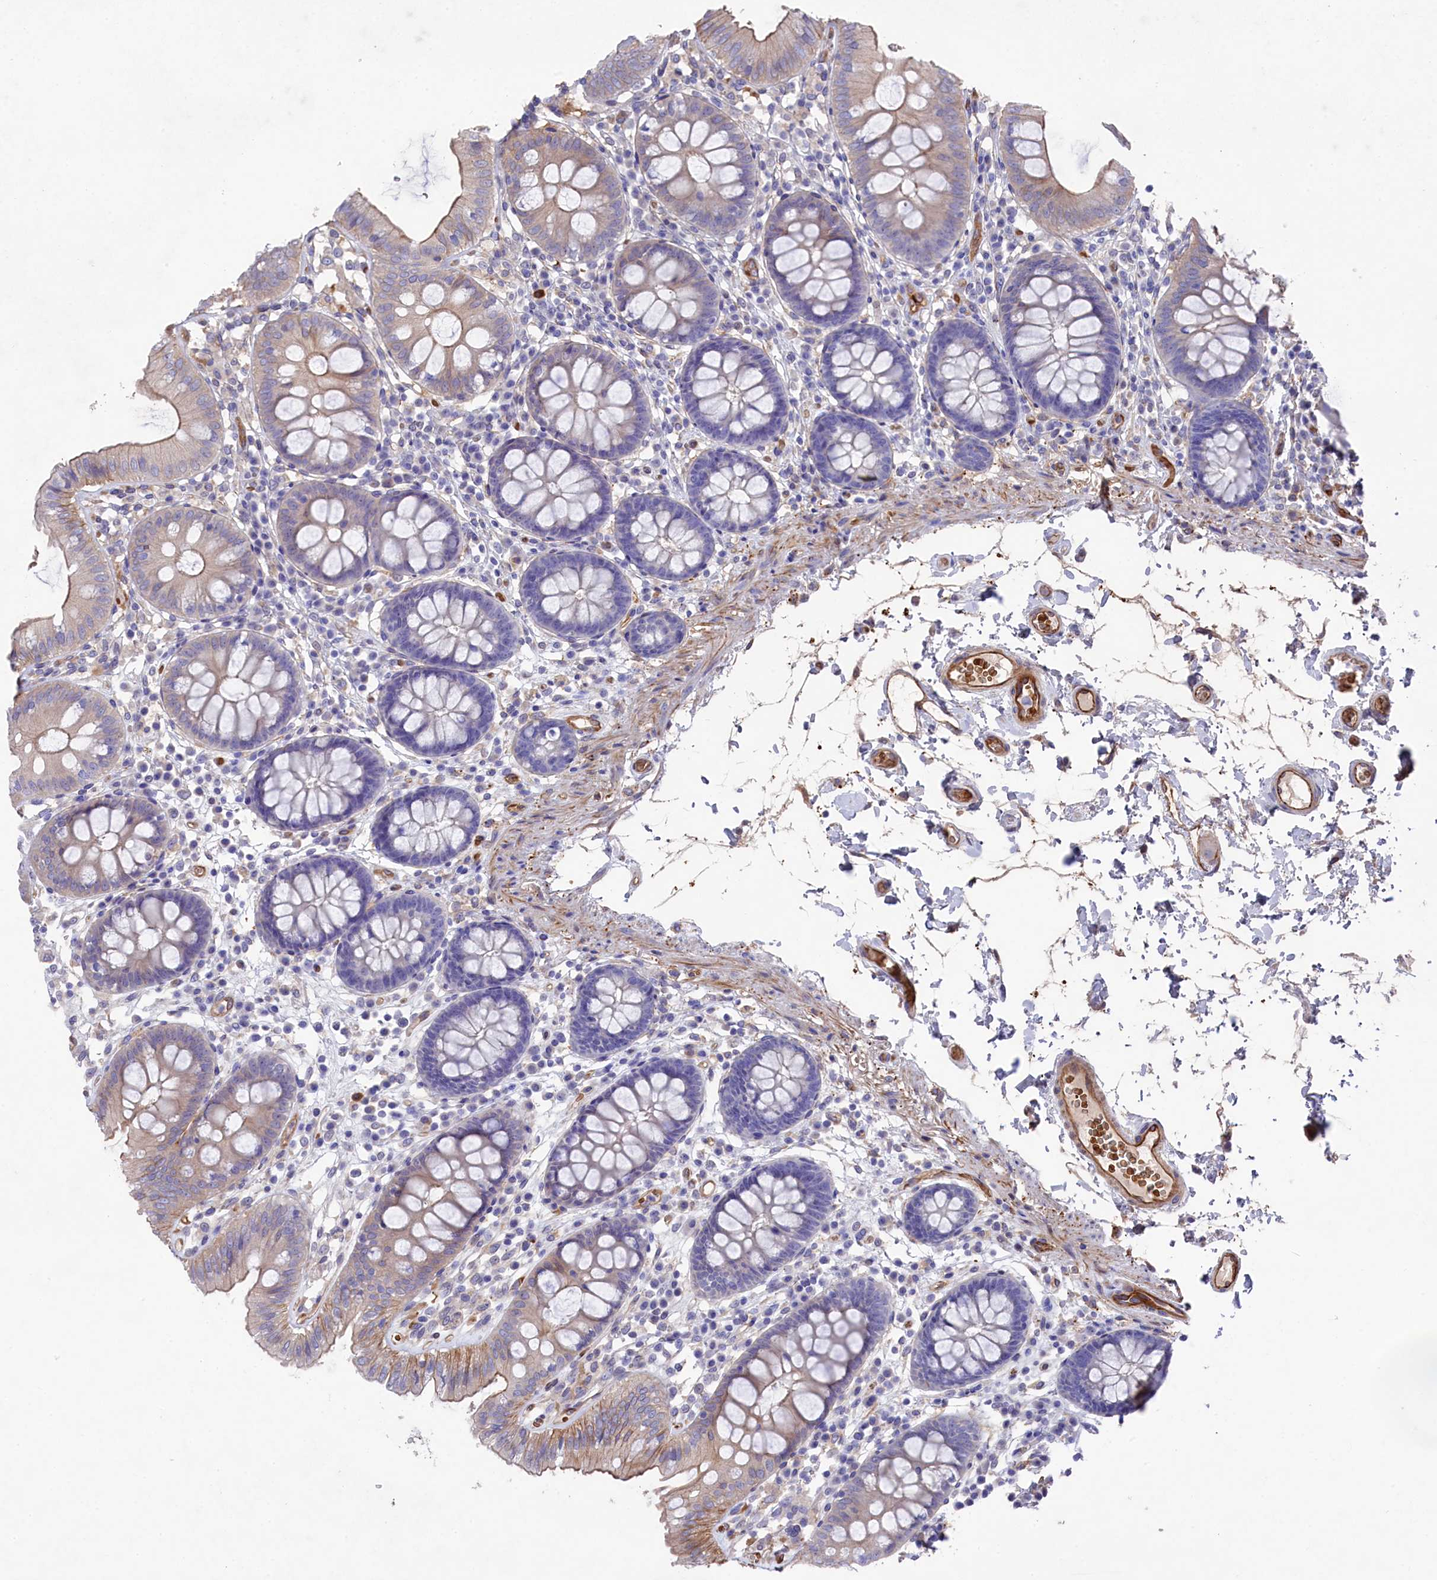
{"staining": {"intensity": "moderate", "quantity": "25%-75%", "location": "cytoplasmic/membranous"}, "tissue": "colon", "cell_type": "Endothelial cells", "image_type": "normal", "snomed": [{"axis": "morphology", "description": "Normal tissue, NOS"}, {"axis": "topography", "description": "Colon"}], "caption": "Protein staining of benign colon exhibits moderate cytoplasmic/membranous positivity in approximately 25%-75% of endothelial cells.", "gene": "LHFPL4", "patient": {"sex": "male", "age": 84}}